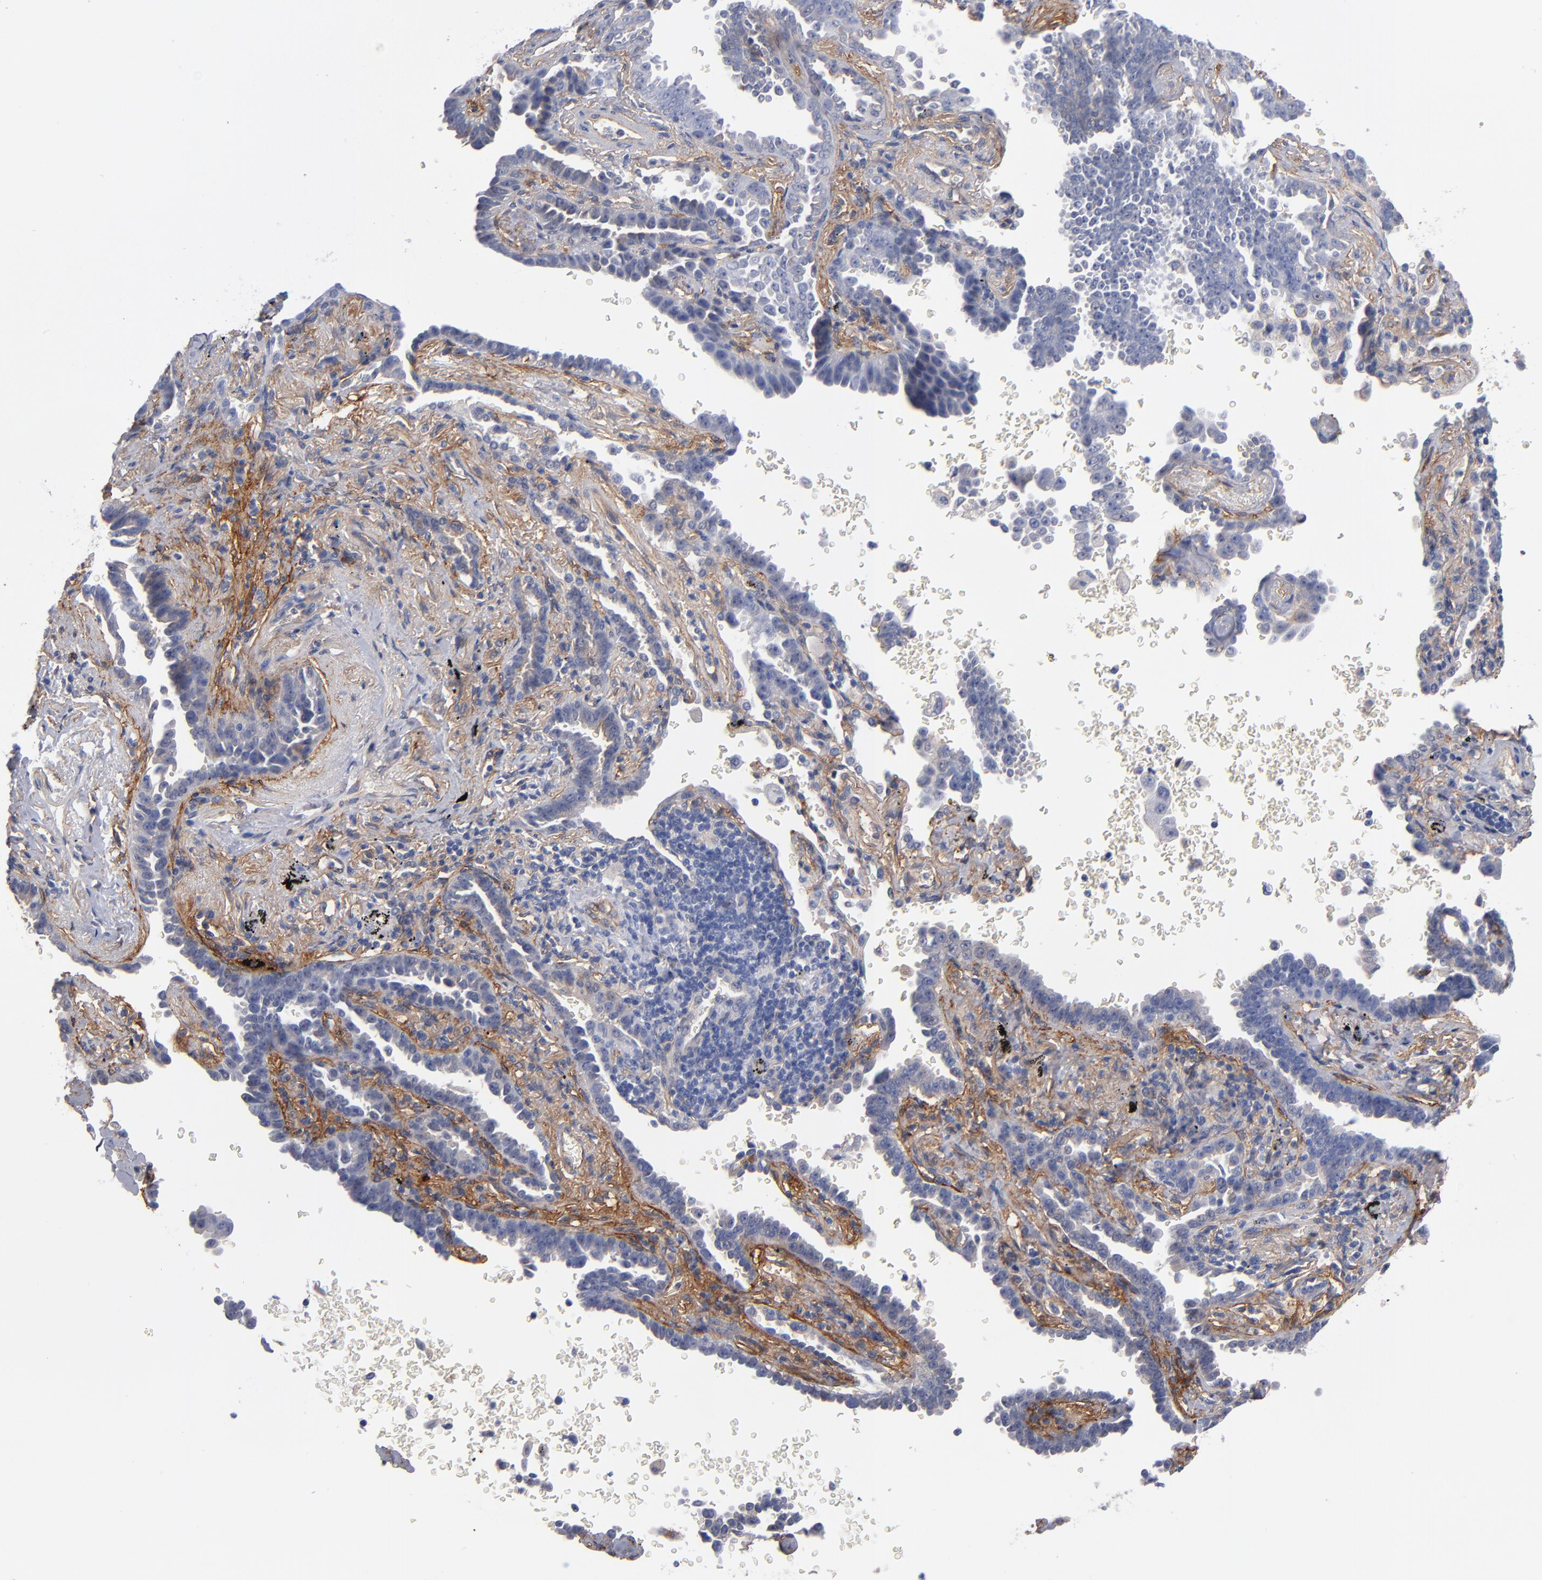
{"staining": {"intensity": "negative", "quantity": "none", "location": "none"}, "tissue": "lung cancer", "cell_type": "Tumor cells", "image_type": "cancer", "snomed": [{"axis": "morphology", "description": "Adenocarcinoma, NOS"}, {"axis": "topography", "description": "Lung"}], "caption": "Immunohistochemistry (IHC) histopathology image of neoplastic tissue: human lung cancer stained with DAB displays no significant protein staining in tumor cells.", "gene": "PLSCR4", "patient": {"sex": "female", "age": 64}}